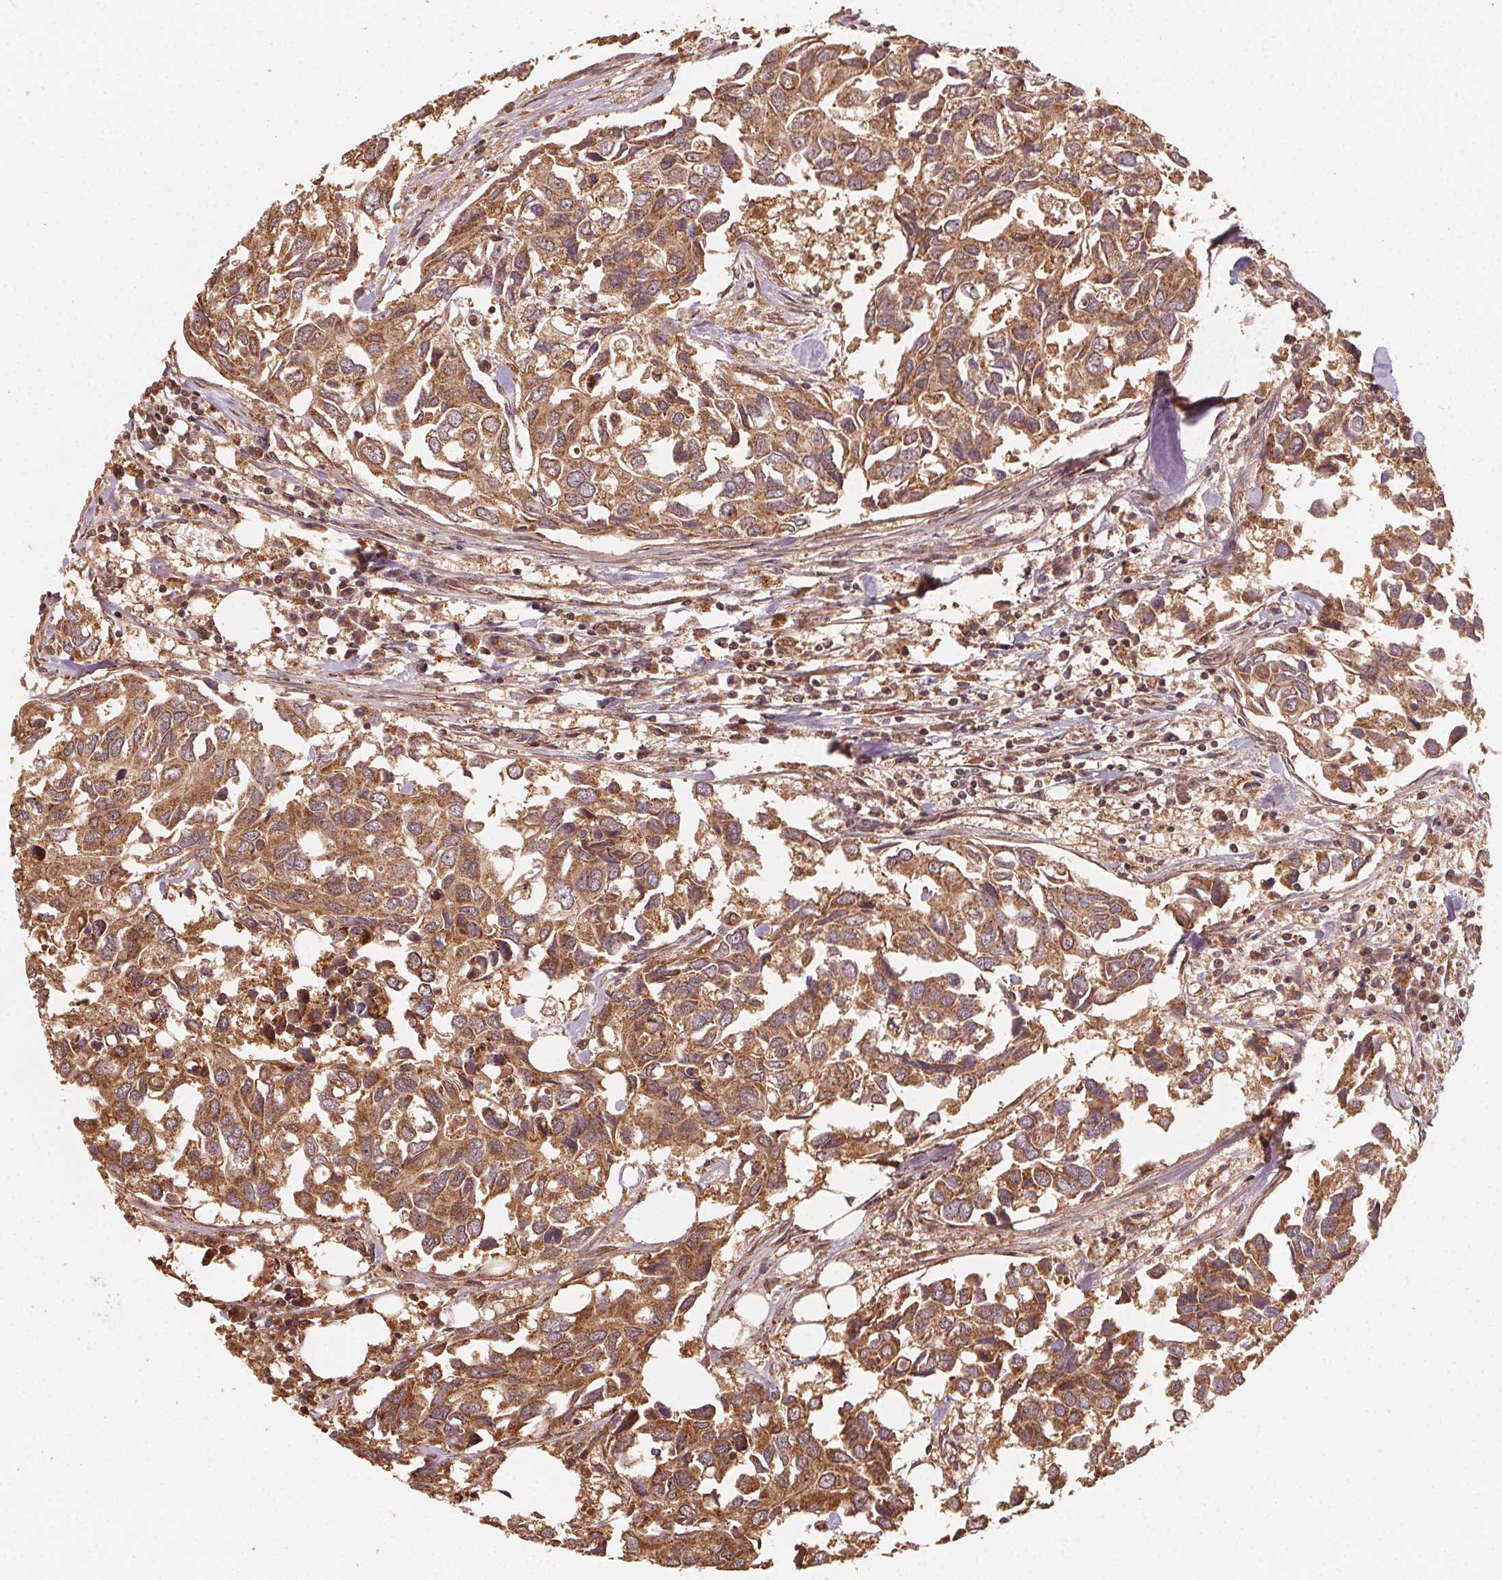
{"staining": {"intensity": "moderate", "quantity": ">75%", "location": "cytoplasmic/membranous"}, "tissue": "breast cancer", "cell_type": "Tumor cells", "image_type": "cancer", "snomed": [{"axis": "morphology", "description": "Duct carcinoma"}, {"axis": "topography", "description": "Breast"}], "caption": "An IHC image of neoplastic tissue is shown. Protein staining in brown highlights moderate cytoplasmic/membranous positivity in breast cancer within tumor cells.", "gene": "WBP2", "patient": {"sex": "female", "age": 83}}